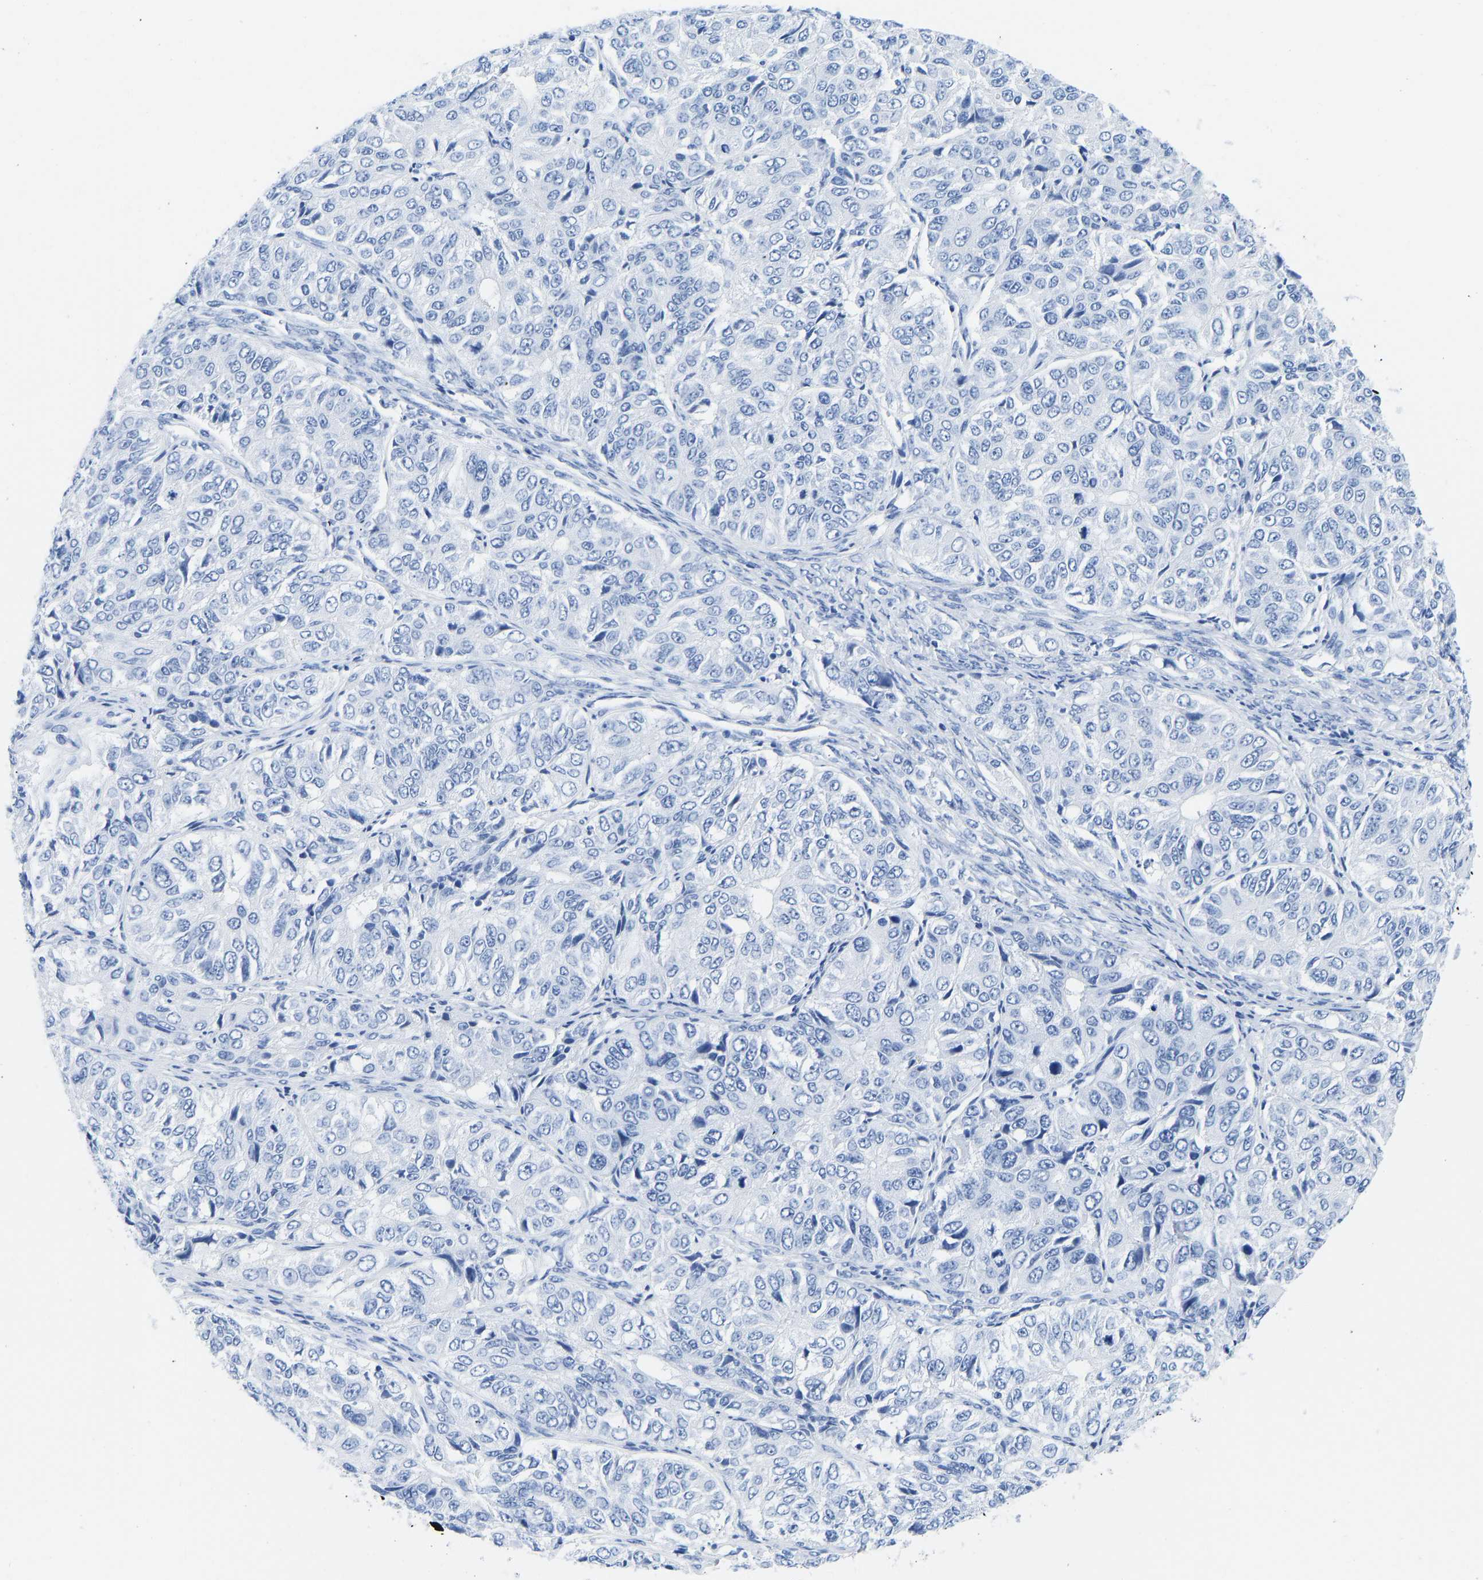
{"staining": {"intensity": "negative", "quantity": "none", "location": "none"}, "tissue": "ovarian cancer", "cell_type": "Tumor cells", "image_type": "cancer", "snomed": [{"axis": "morphology", "description": "Carcinoma, endometroid"}, {"axis": "topography", "description": "Ovary"}], "caption": "This is an immunohistochemistry (IHC) micrograph of human ovarian cancer (endometroid carcinoma). There is no expression in tumor cells.", "gene": "ELMO2", "patient": {"sex": "female", "age": 51}}